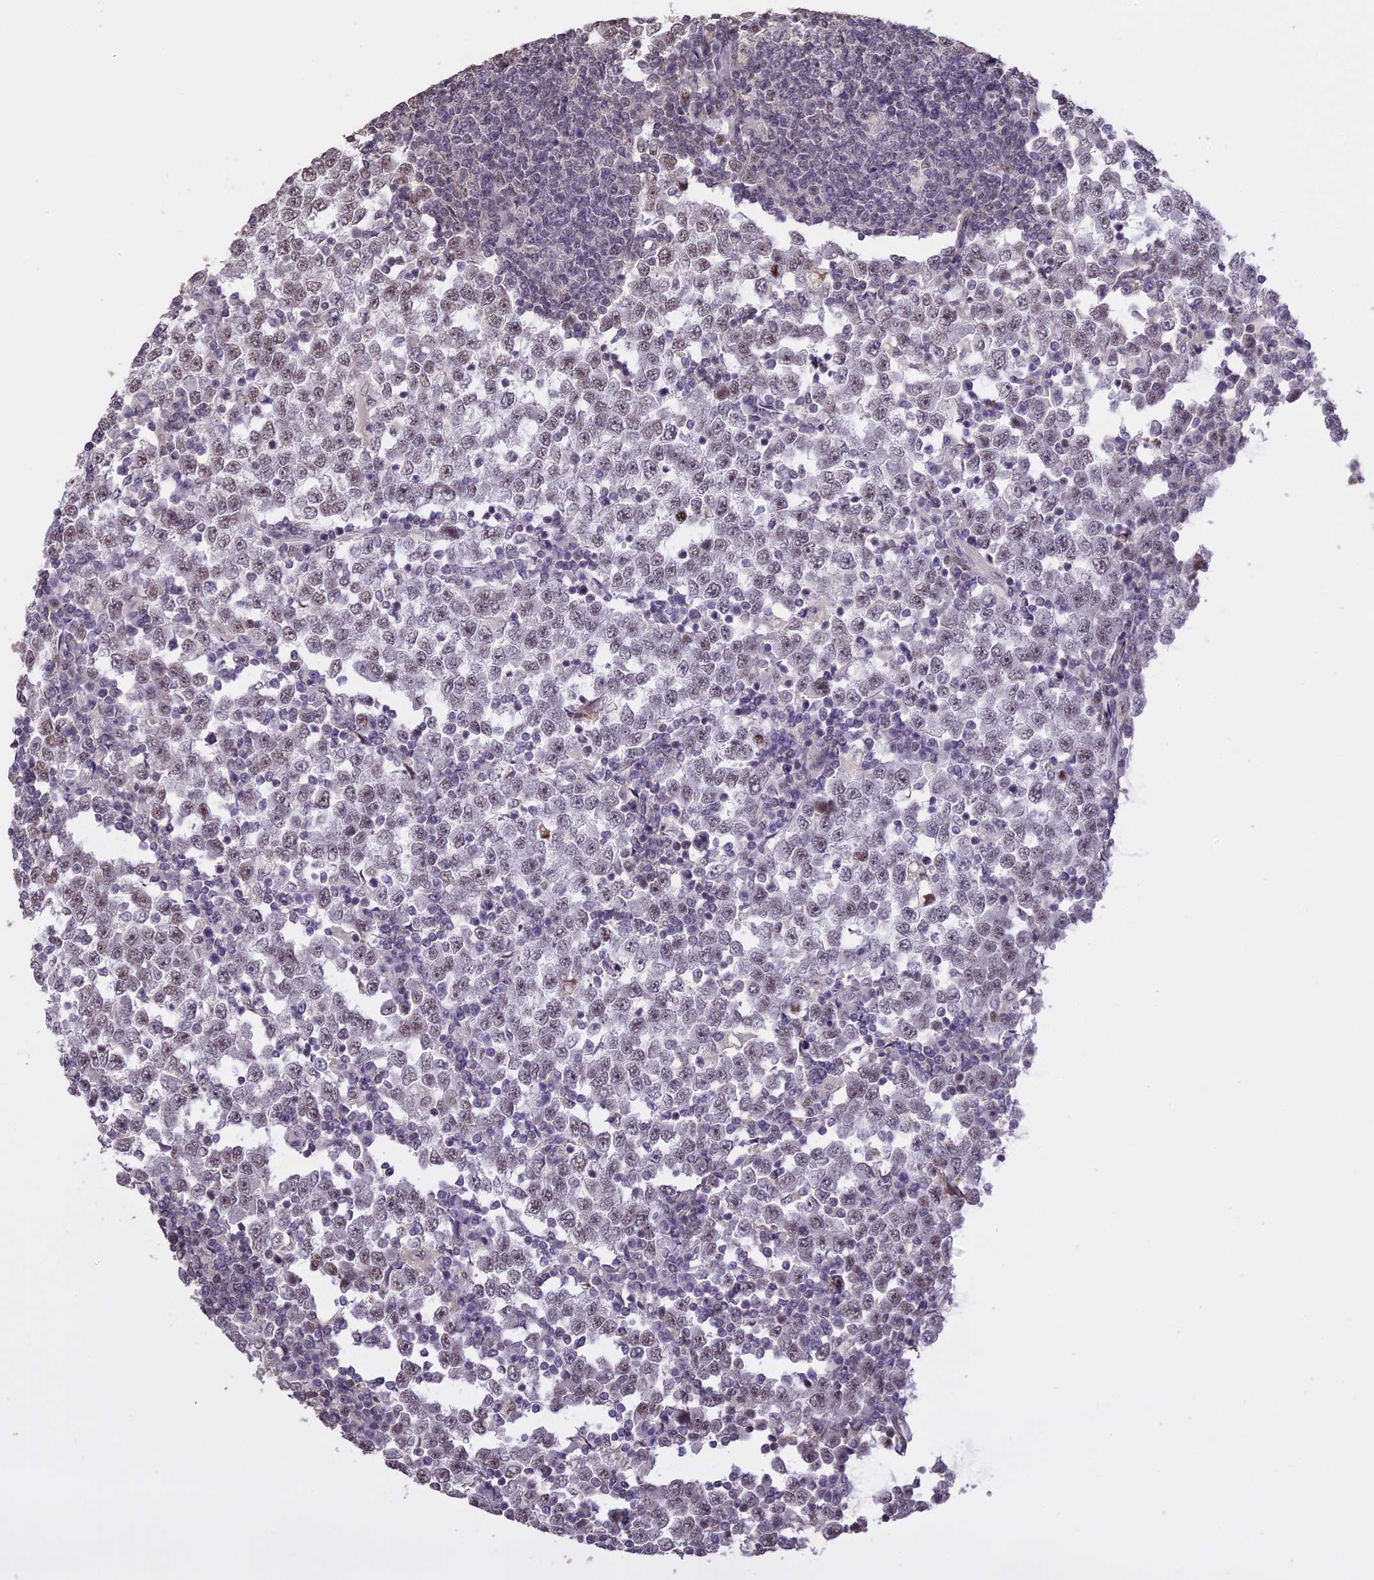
{"staining": {"intensity": "moderate", "quantity": "25%-75%", "location": "nuclear"}, "tissue": "testis cancer", "cell_type": "Tumor cells", "image_type": "cancer", "snomed": [{"axis": "morphology", "description": "Seminoma, NOS"}, {"axis": "topography", "description": "Testis"}], "caption": "This histopathology image demonstrates immunohistochemistry staining of human testis seminoma, with medium moderate nuclear expression in approximately 25%-75% of tumor cells.", "gene": "TIGD7", "patient": {"sex": "male", "age": 65}}